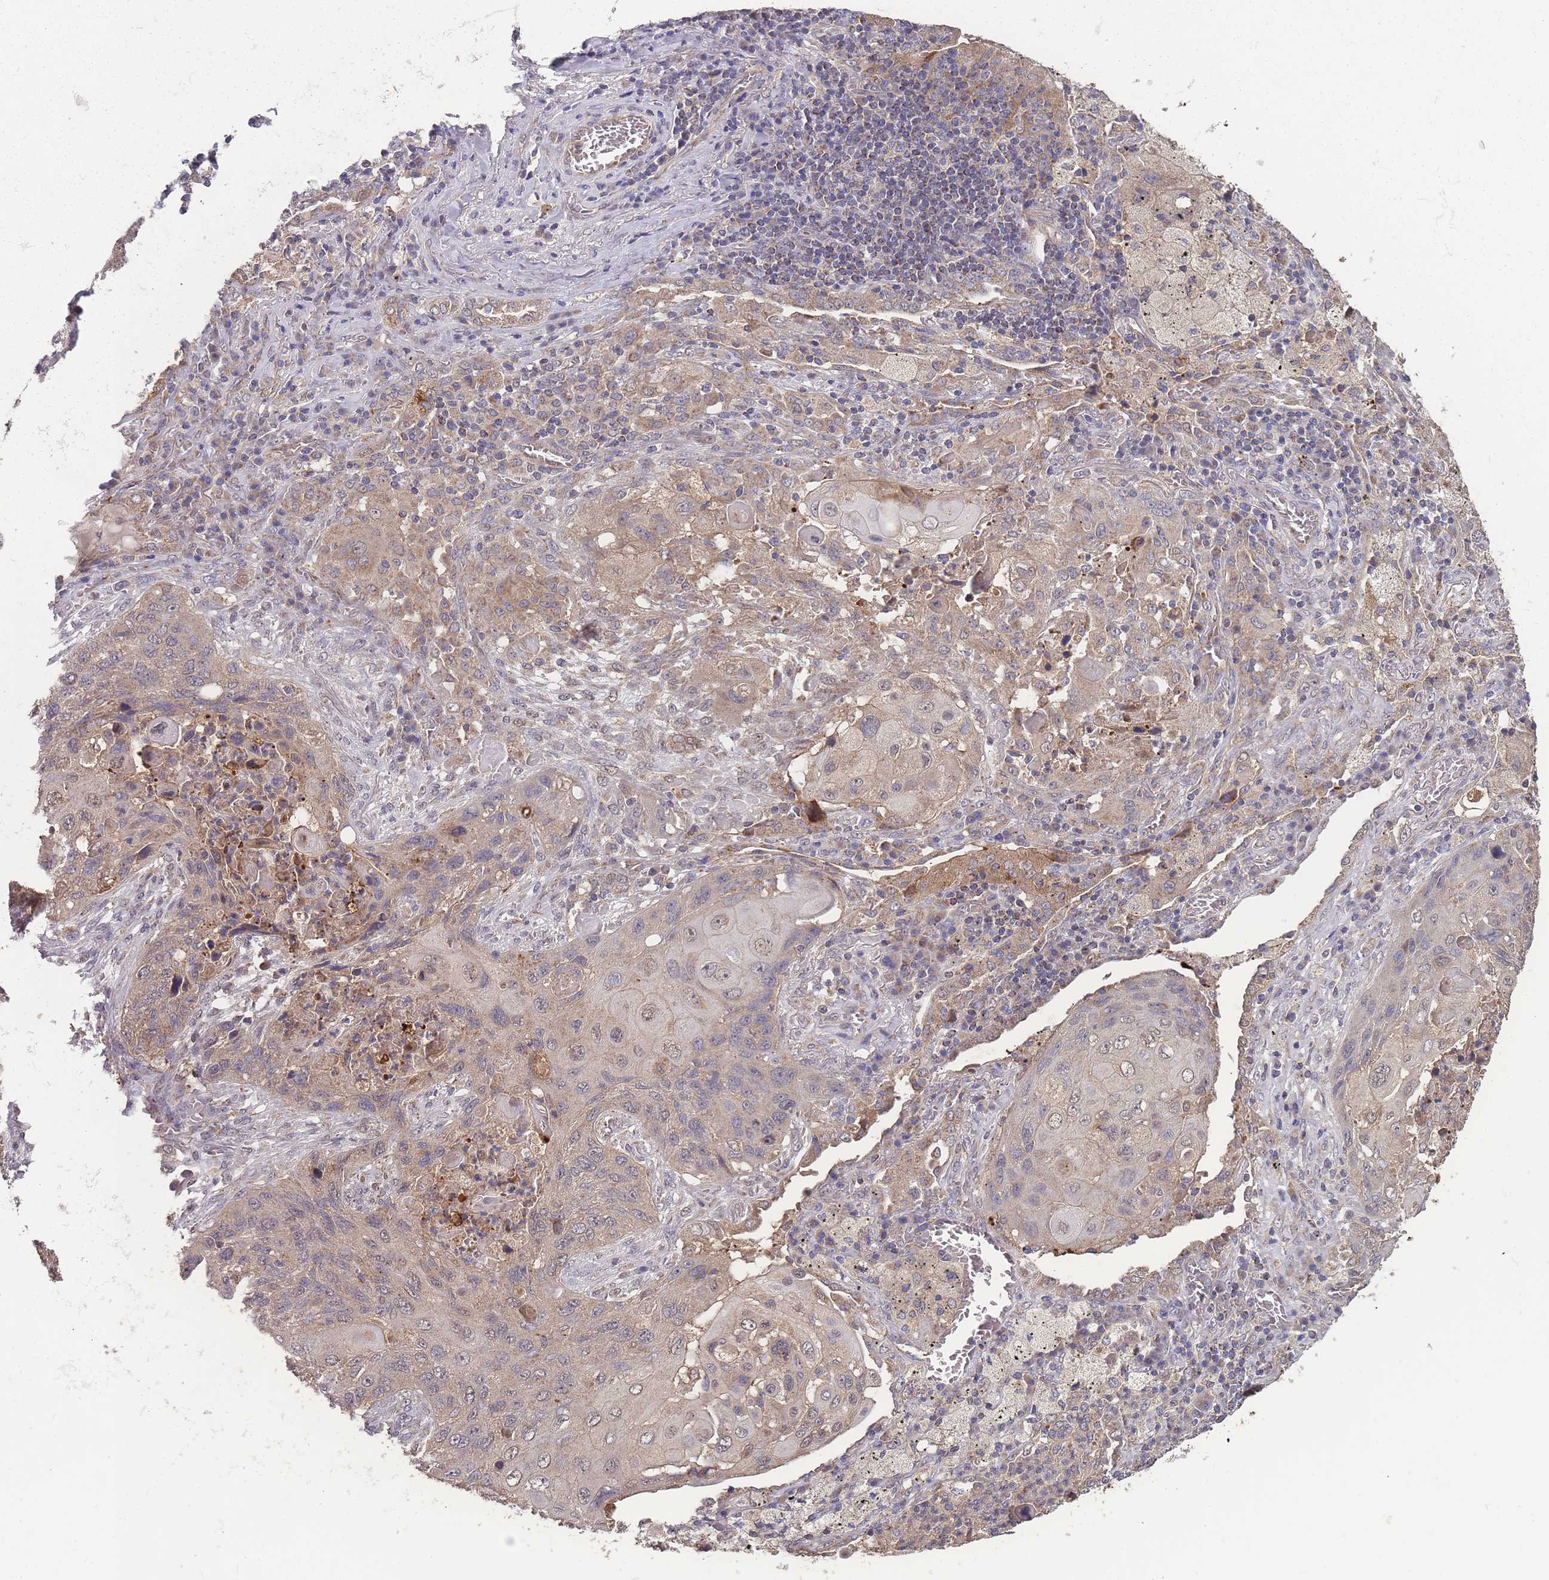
{"staining": {"intensity": "weak", "quantity": ">75%", "location": "cytoplasmic/membranous"}, "tissue": "lung cancer", "cell_type": "Tumor cells", "image_type": "cancer", "snomed": [{"axis": "morphology", "description": "Squamous cell carcinoma, NOS"}, {"axis": "topography", "description": "Lung"}], "caption": "An immunohistochemistry (IHC) image of tumor tissue is shown. Protein staining in brown shows weak cytoplasmic/membranous positivity in lung cancer (squamous cell carcinoma) within tumor cells.", "gene": "SLC35B4", "patient": {"sex": "female", "age": 63}}